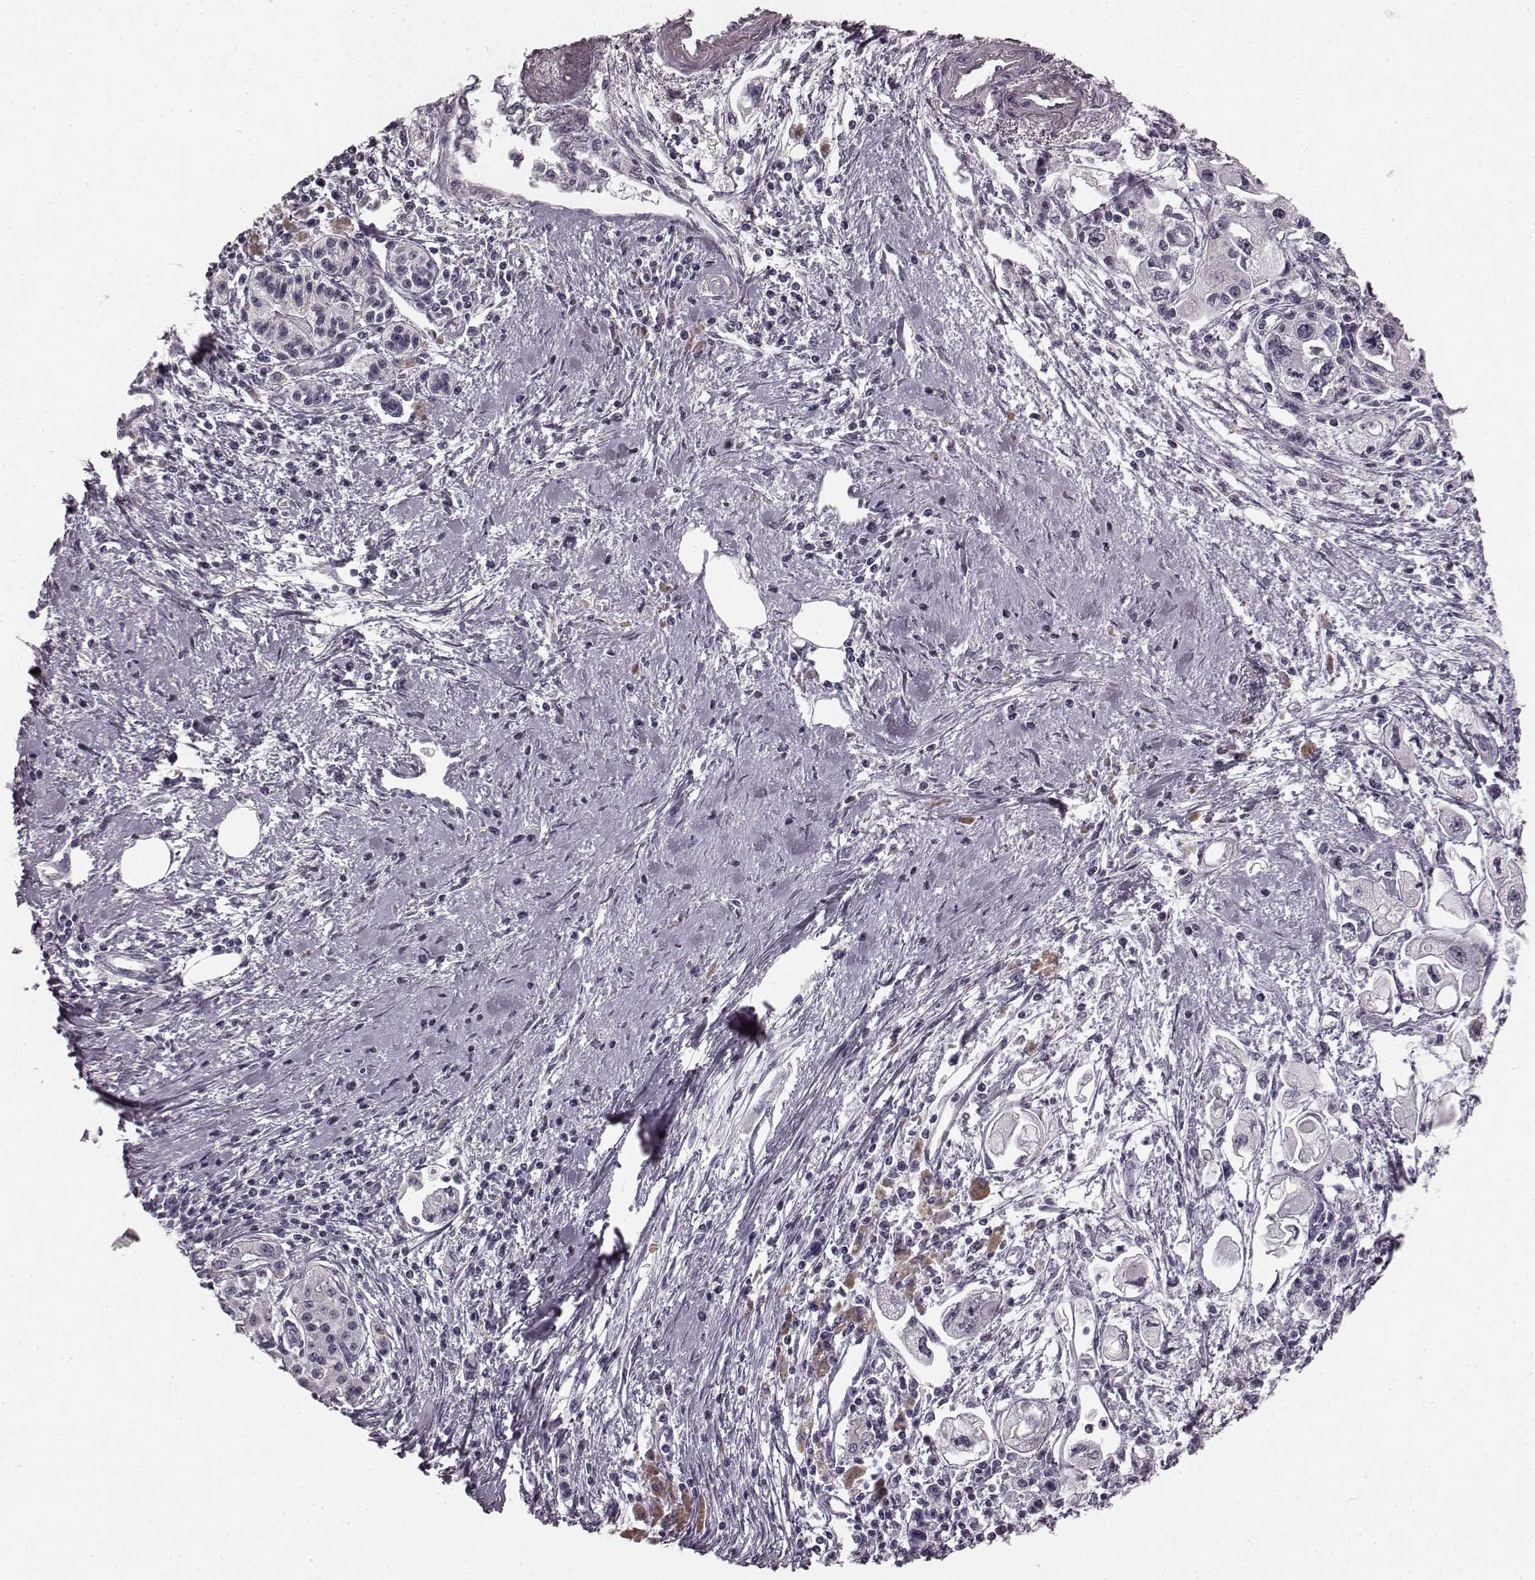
{"staining": {"intensity": "negative", "quantity": "none", "location": "none"}, "tissue": "pancreatic cancer", "cell_type": "Tumor cells", "image_type": "cancer", "snomed": [{"axis": "morphology", "description": "Adenocarcinoma, NOS"}, {"axis": "topography", "description": "Pancreas"}], "caption": "Image shows no protein staining in tumor cells of pancreatic cancer (adenocarcinoma) tissue. (Immunohistochemistry (ihc), brightfield microscopy, high magnification).", "gene": "TMPRSS15", "patient": {"sex": "male", "age": 70}}